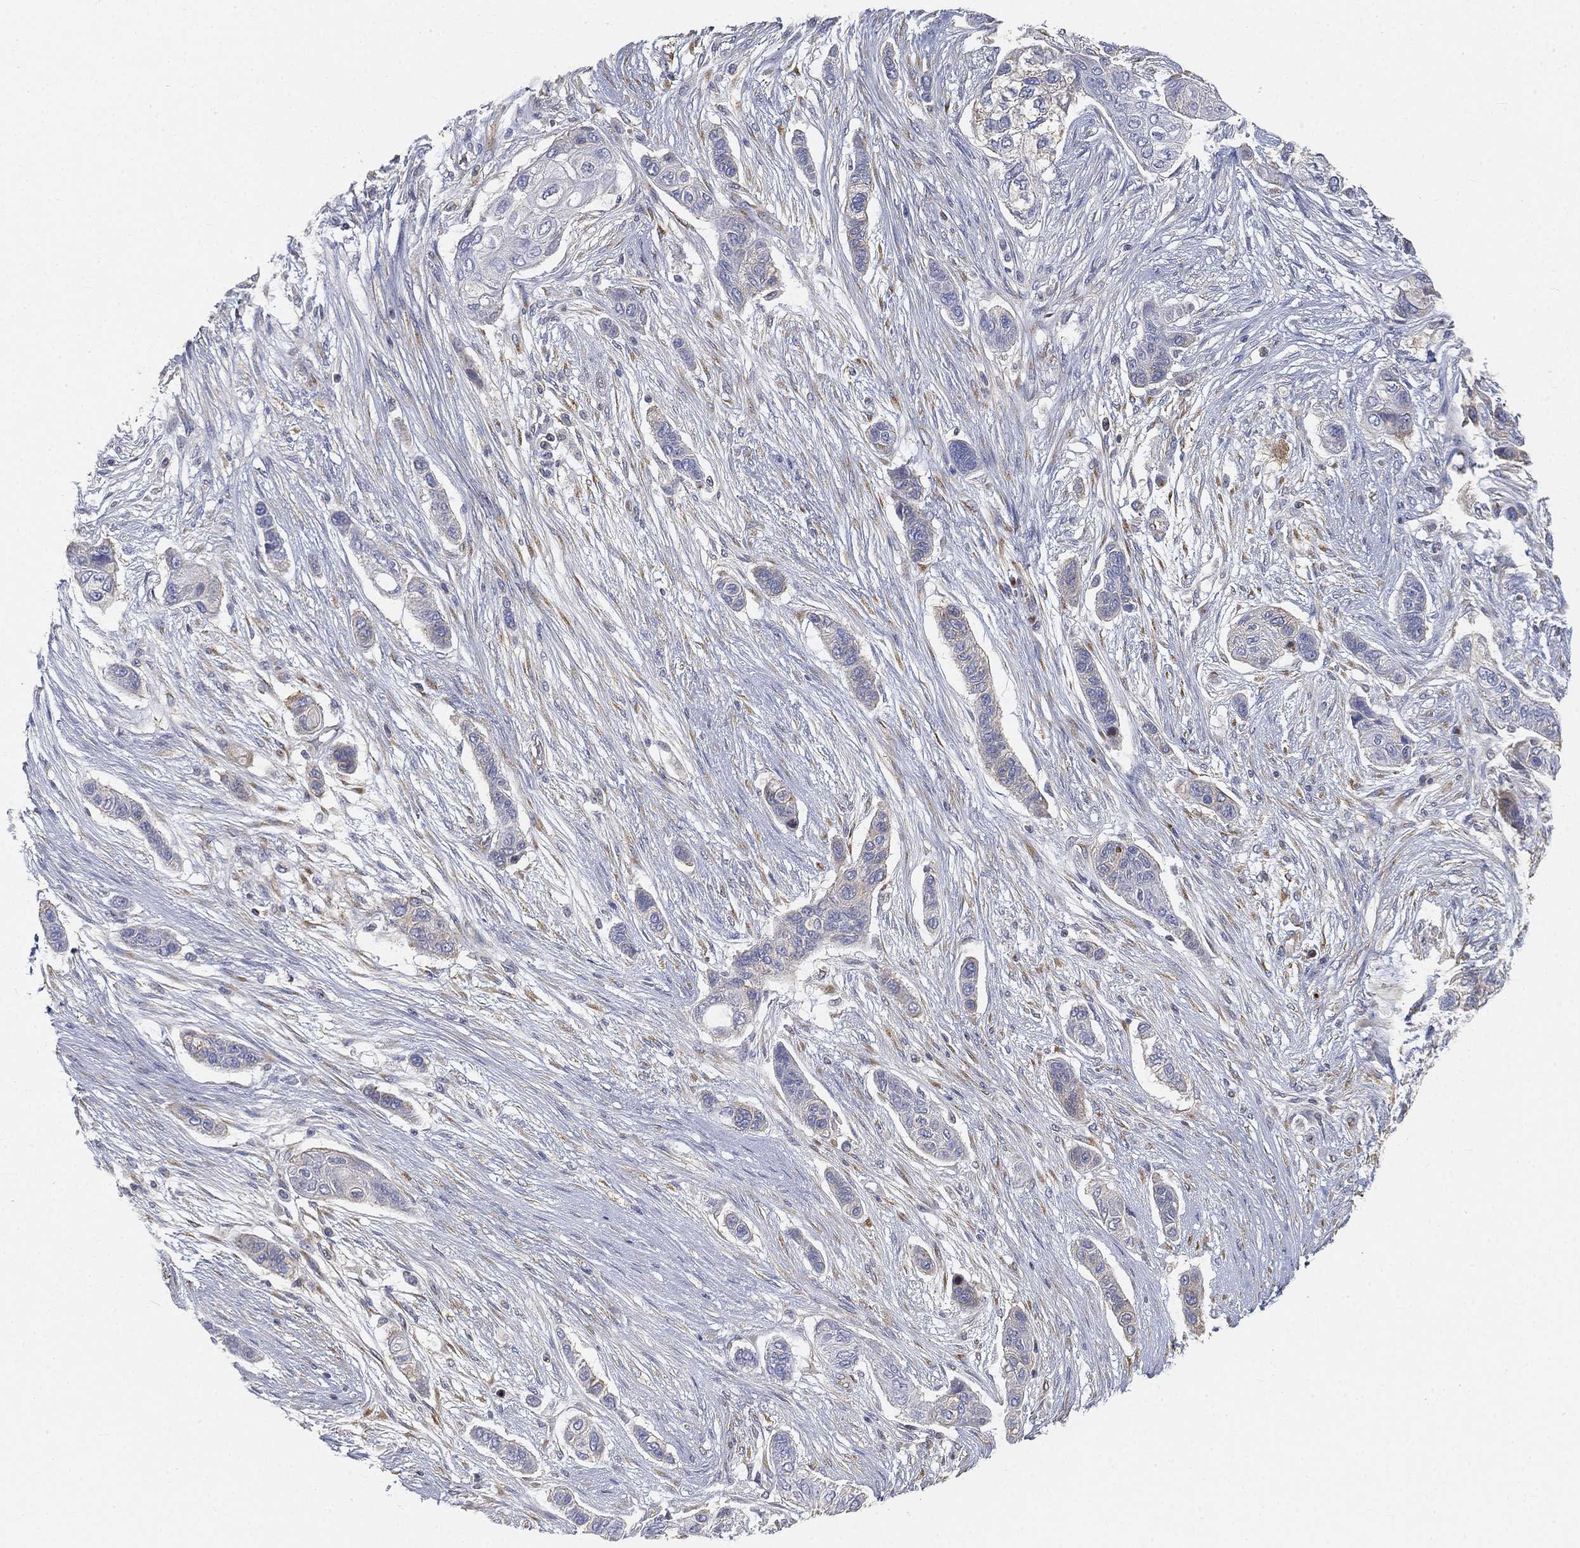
{"staining": {"intensity": "negative", "quantity": "none", "location": "none"}, "tissue": "lung cancer", "cell_type": "Tumor cells", "image_type": "cancer", "snomed": [{"axis": "morphology", "description": "Squamous cell carcinoma, NOS"}, {"axis": "topography", "description": "Lung"}], "caption": "Squamous cell carcinoma (lung) was stained to show a protein in brown. There is no significant staining in tumor cells.", "gene": "TMEM25", "patient": {"sex": "male", "age": 69}}